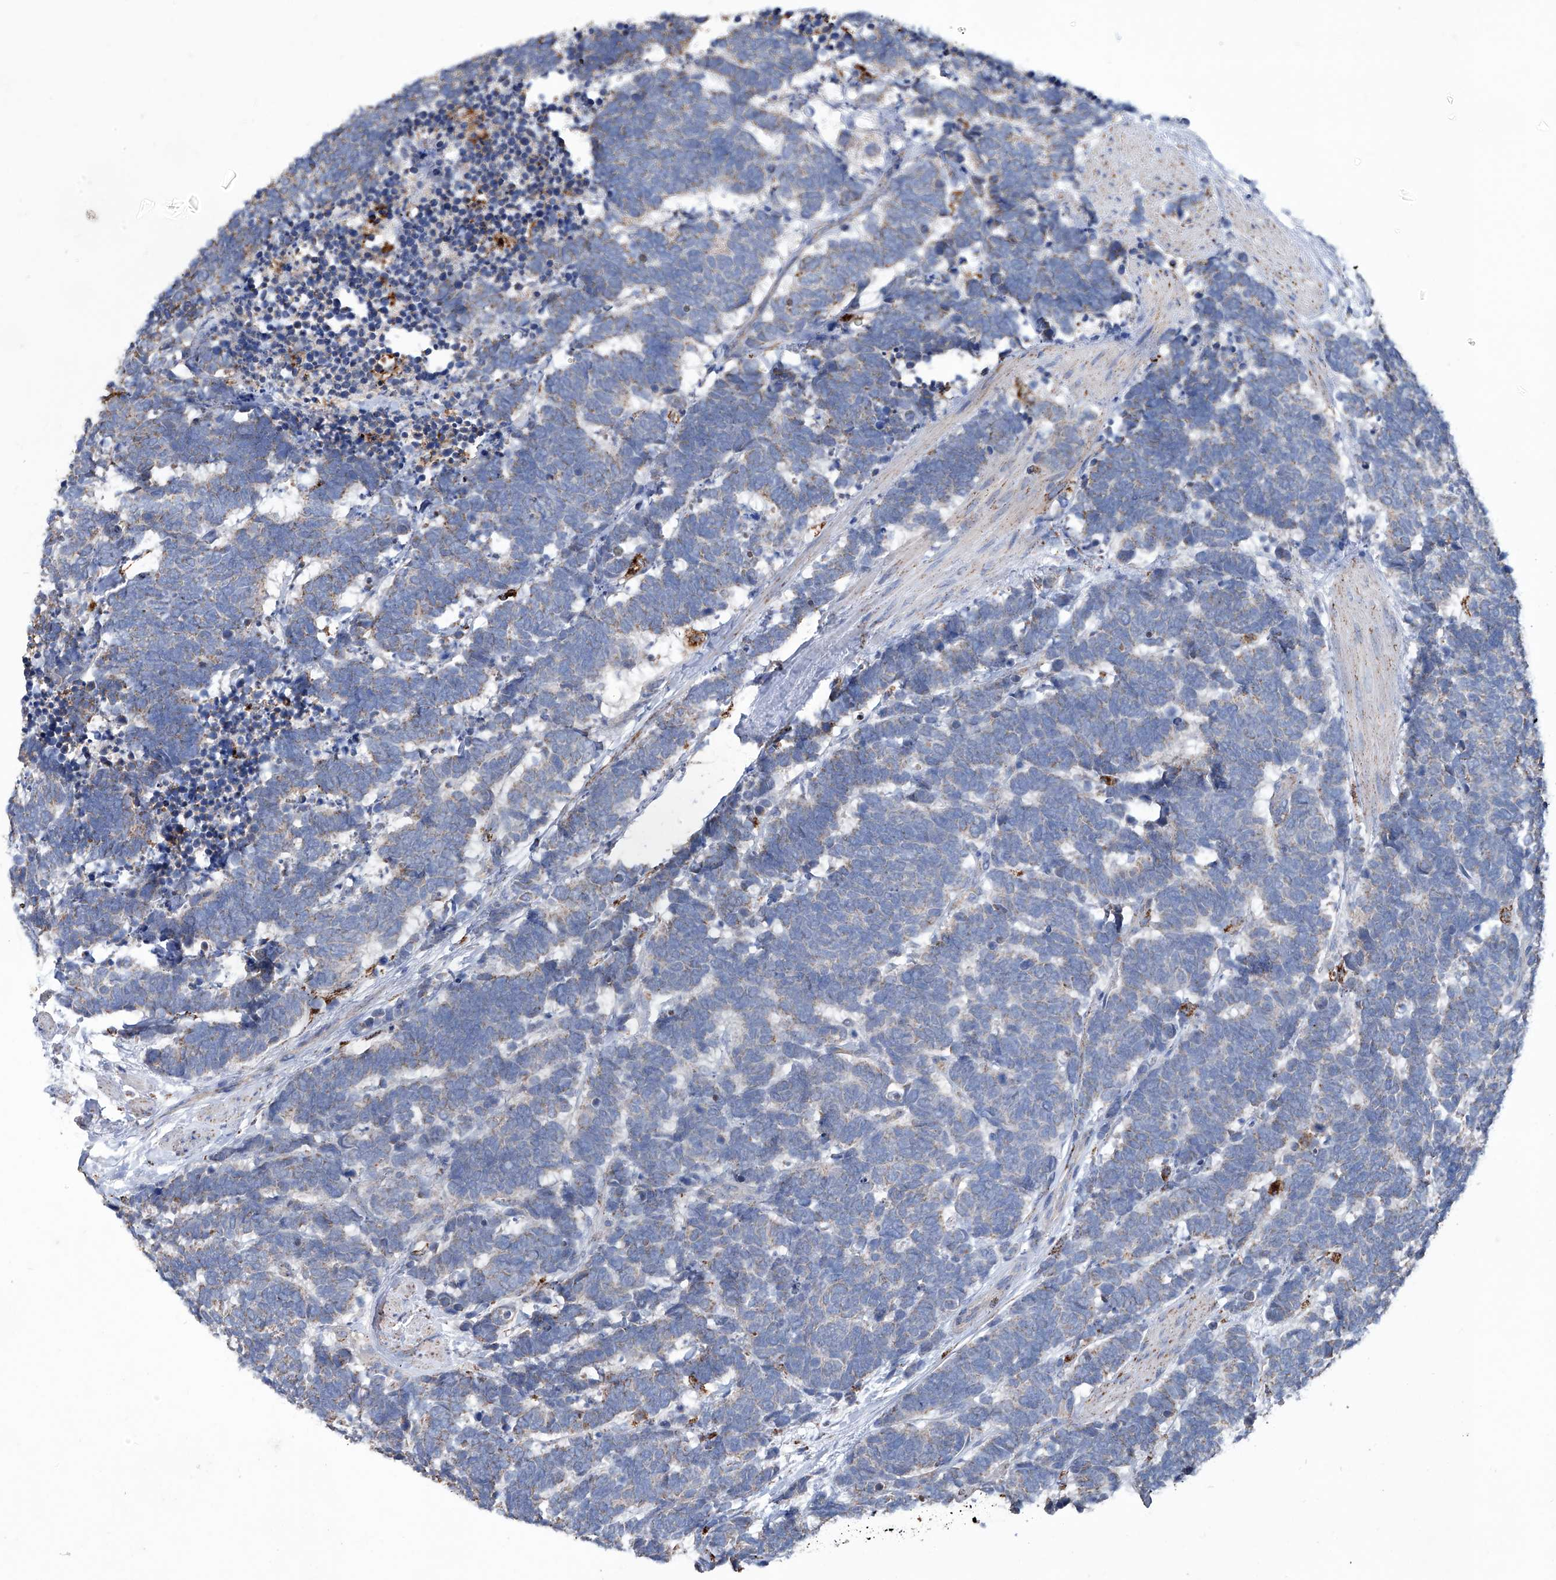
{"staining": {"intensity": "weak", "quantity": "25%-75%", "location": "cytoplasmic/membranous"}, "tissue": "carcinoid", "cell_type": "Tumor cells", "image_type": "cancer", "snomed": [{"axis": "morphology", "description": "Carcinoma, NOS"}, {"axis": "morphology", "description": "Carcinoid, malignant, NOS"}, {"axis": "topography", "description": "Urinary bladder"}], "caption": "High-magnification brightfield microscopy of malignant carcinoid stained with DAB (3,3'-diaminobenzidine) (brown) and counterstained with hematoxylin (blue). tumor cells exhibit weak cytoplasmic/membranous staining is seen in about25%-75% of cells.", "gene": "NHS", "patient": {"sex": "male", "age": 57}}